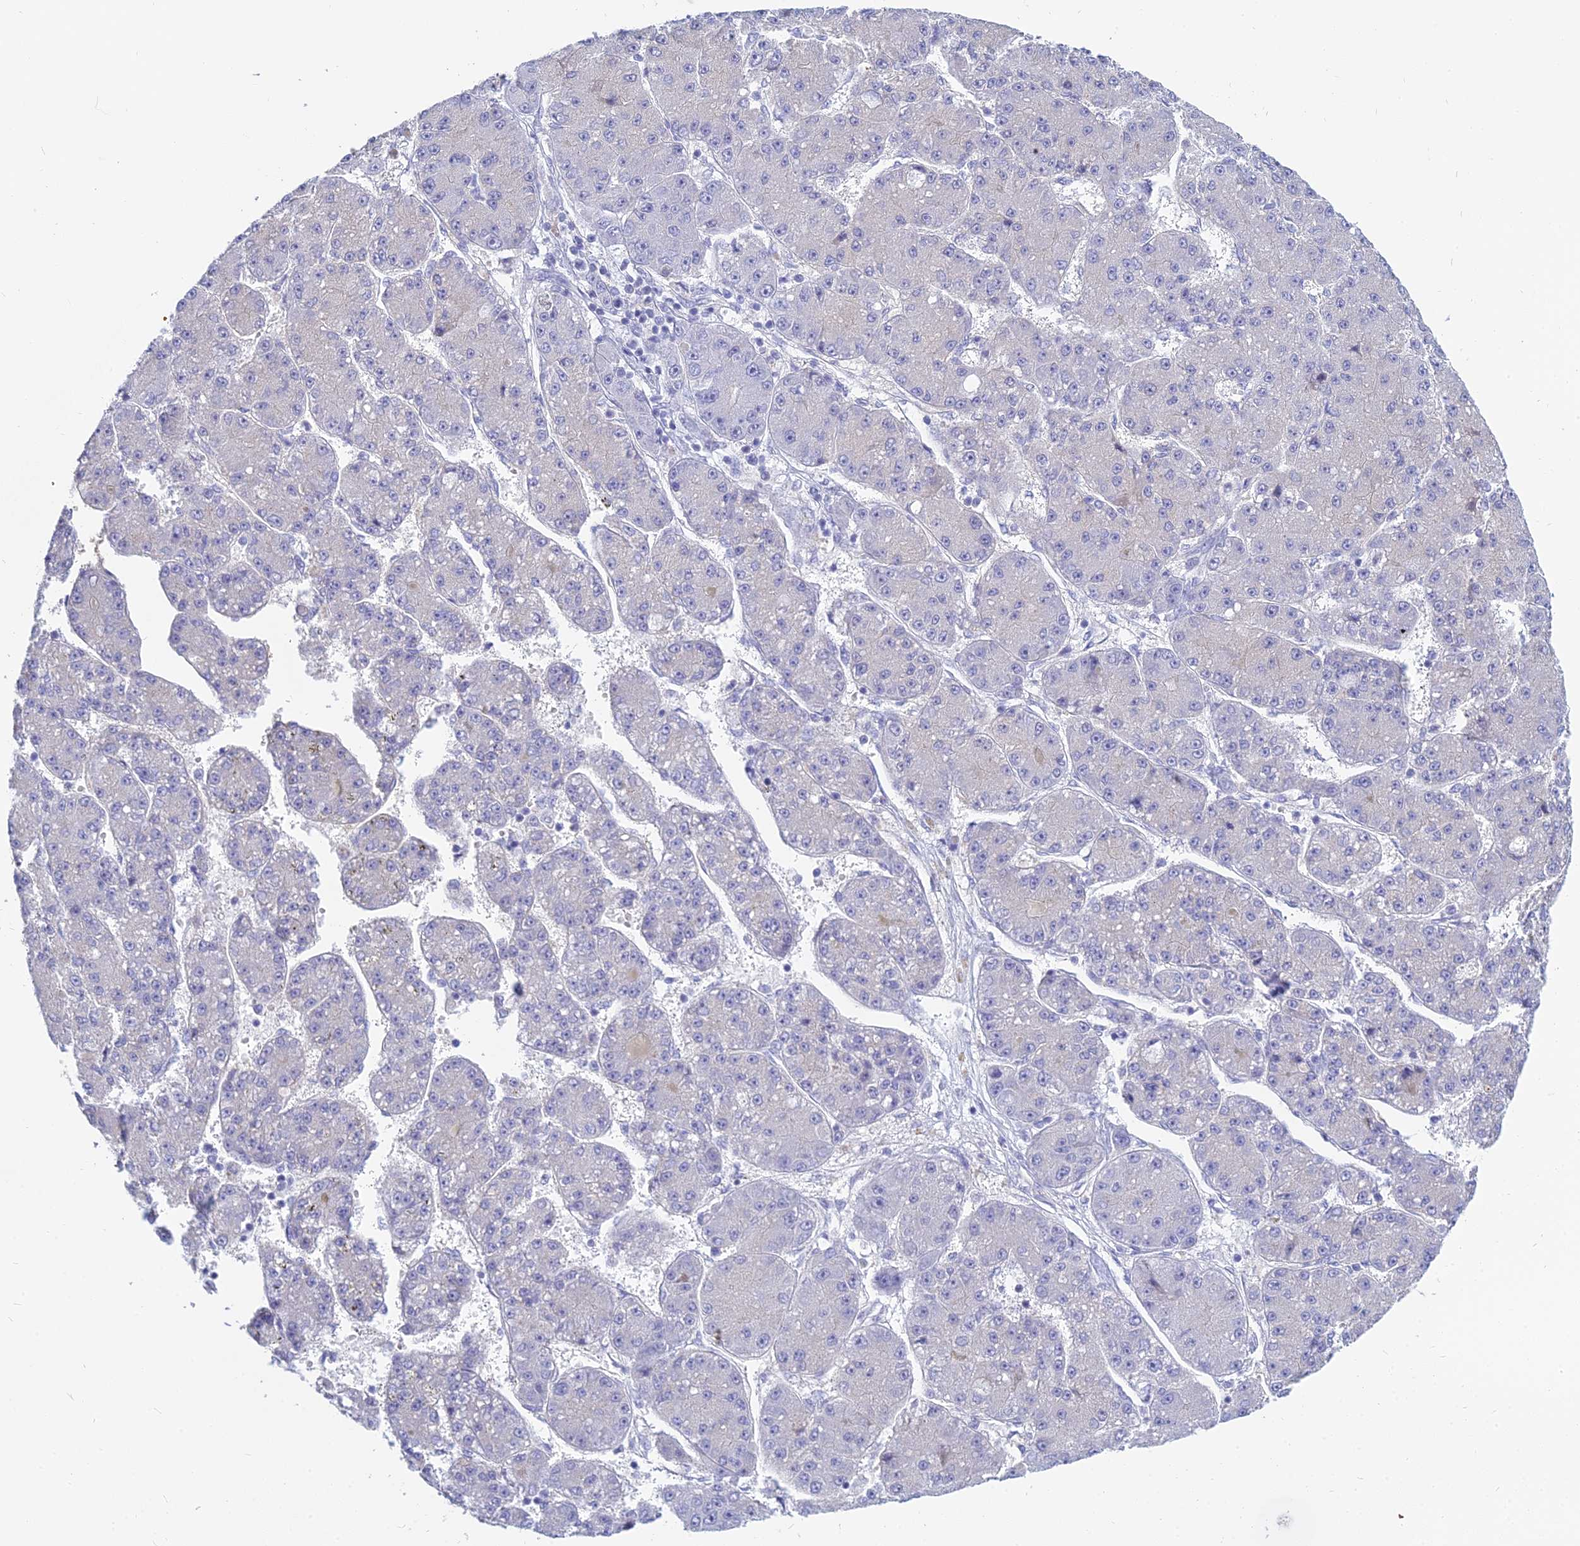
{"staining": {"intensity": "negative", "quantity": "none", "location": "none"}, "tissue": "liver cancer", "cell_type": "Tumor cells", "image_type": "cancer", "snomed": [{"axis": "morphology", "description": "Carcinoma, Hepatocellular, NOS"}, {"axis": "topography", "description": "Liver"}], "caption": "This histopathology image is of liver cancer (hepatocellular carcinoma) stained with immunohistochemistry to label a protein in brown with the nuclei are counter-stained blue. There is no staining in tumor cells. (Stains: DAB immunohistochemistry with hematoxylin counter stain, Microscopy: brightfield microscopy at high magnification).", "gene": "SMIM24", "patient": {"sex": "male", "age": 67}}